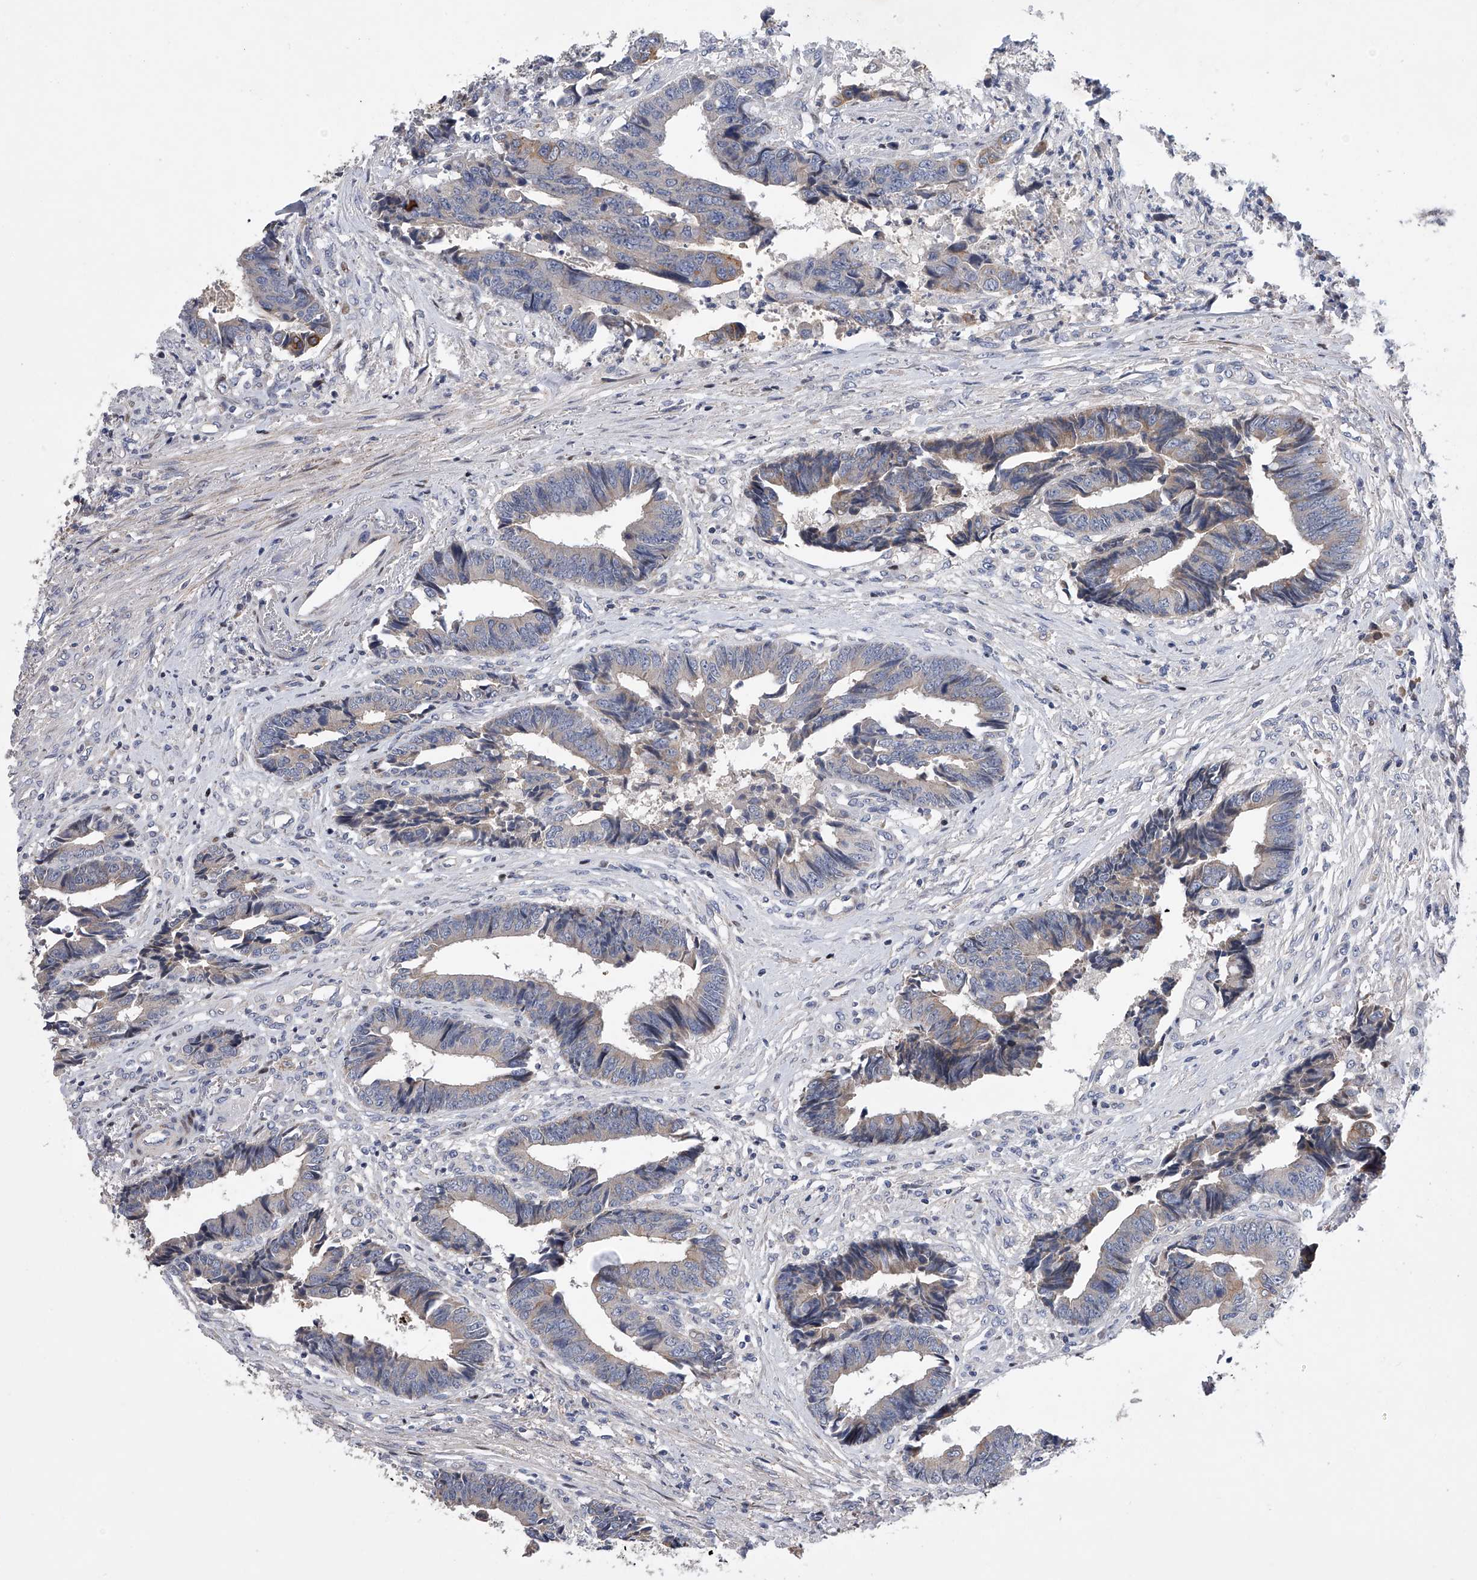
{"staining": {"intensity": "weak", "quantity": "<25%", "location": "cytoplasmic/membranous"}, "tissue": "colorectal cancer", "cell_type": "Tumor cells", "image_type": "cancer", "snomed": [{"axis": "morphology", "description": "Adenocarcinoma, NOS"}, {"axis": "topography", "description": "Rectum"}], "caption": "An IHC histopathology image of colorectal cancer is shown. There is no staining in tumor cells of colorectal cancer.", "gene": "CDH12", "patient": {"sex": "male", "age": 84}}